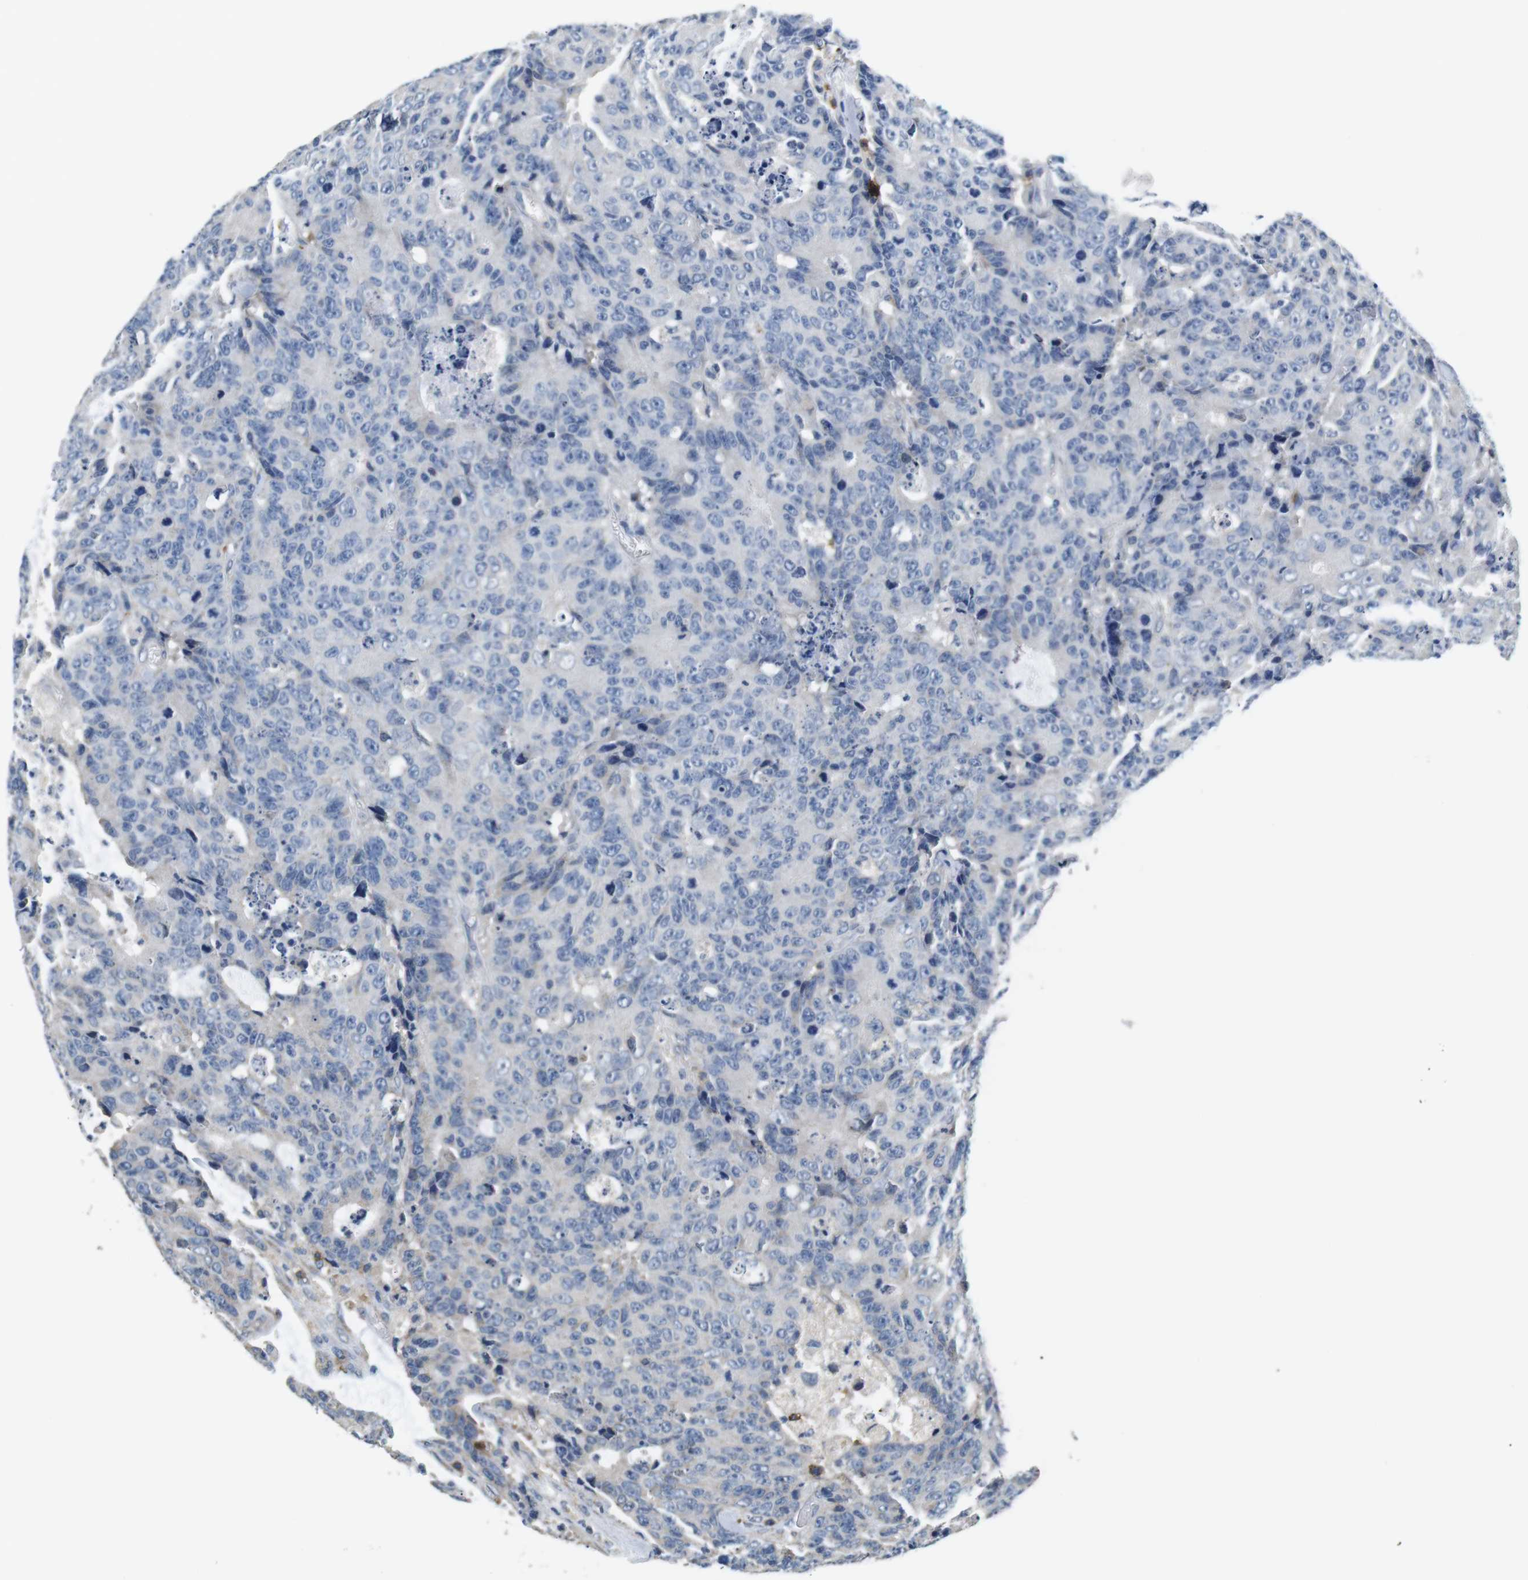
{"staining": {"intensity": "negative", "quantity": "none", "location": "none"}, "tissue": "colorectal cancer", "cell_type": "Tumor cells", "image_type": "cancer", "snomed": [{"axis": "morphology", "description": "Adenocarcinoma, NOS"}, {"axis": "topography", "description": "Colon"}], "caption": "DAB (3,3'-diaminobenzidine) immunohistochemical staining of human colorectal cancer (adenocarcinoma) displays no significant positivity in tumor cells.", "gene": "CD6", "patient": {"sex": "female", "age": 86}}